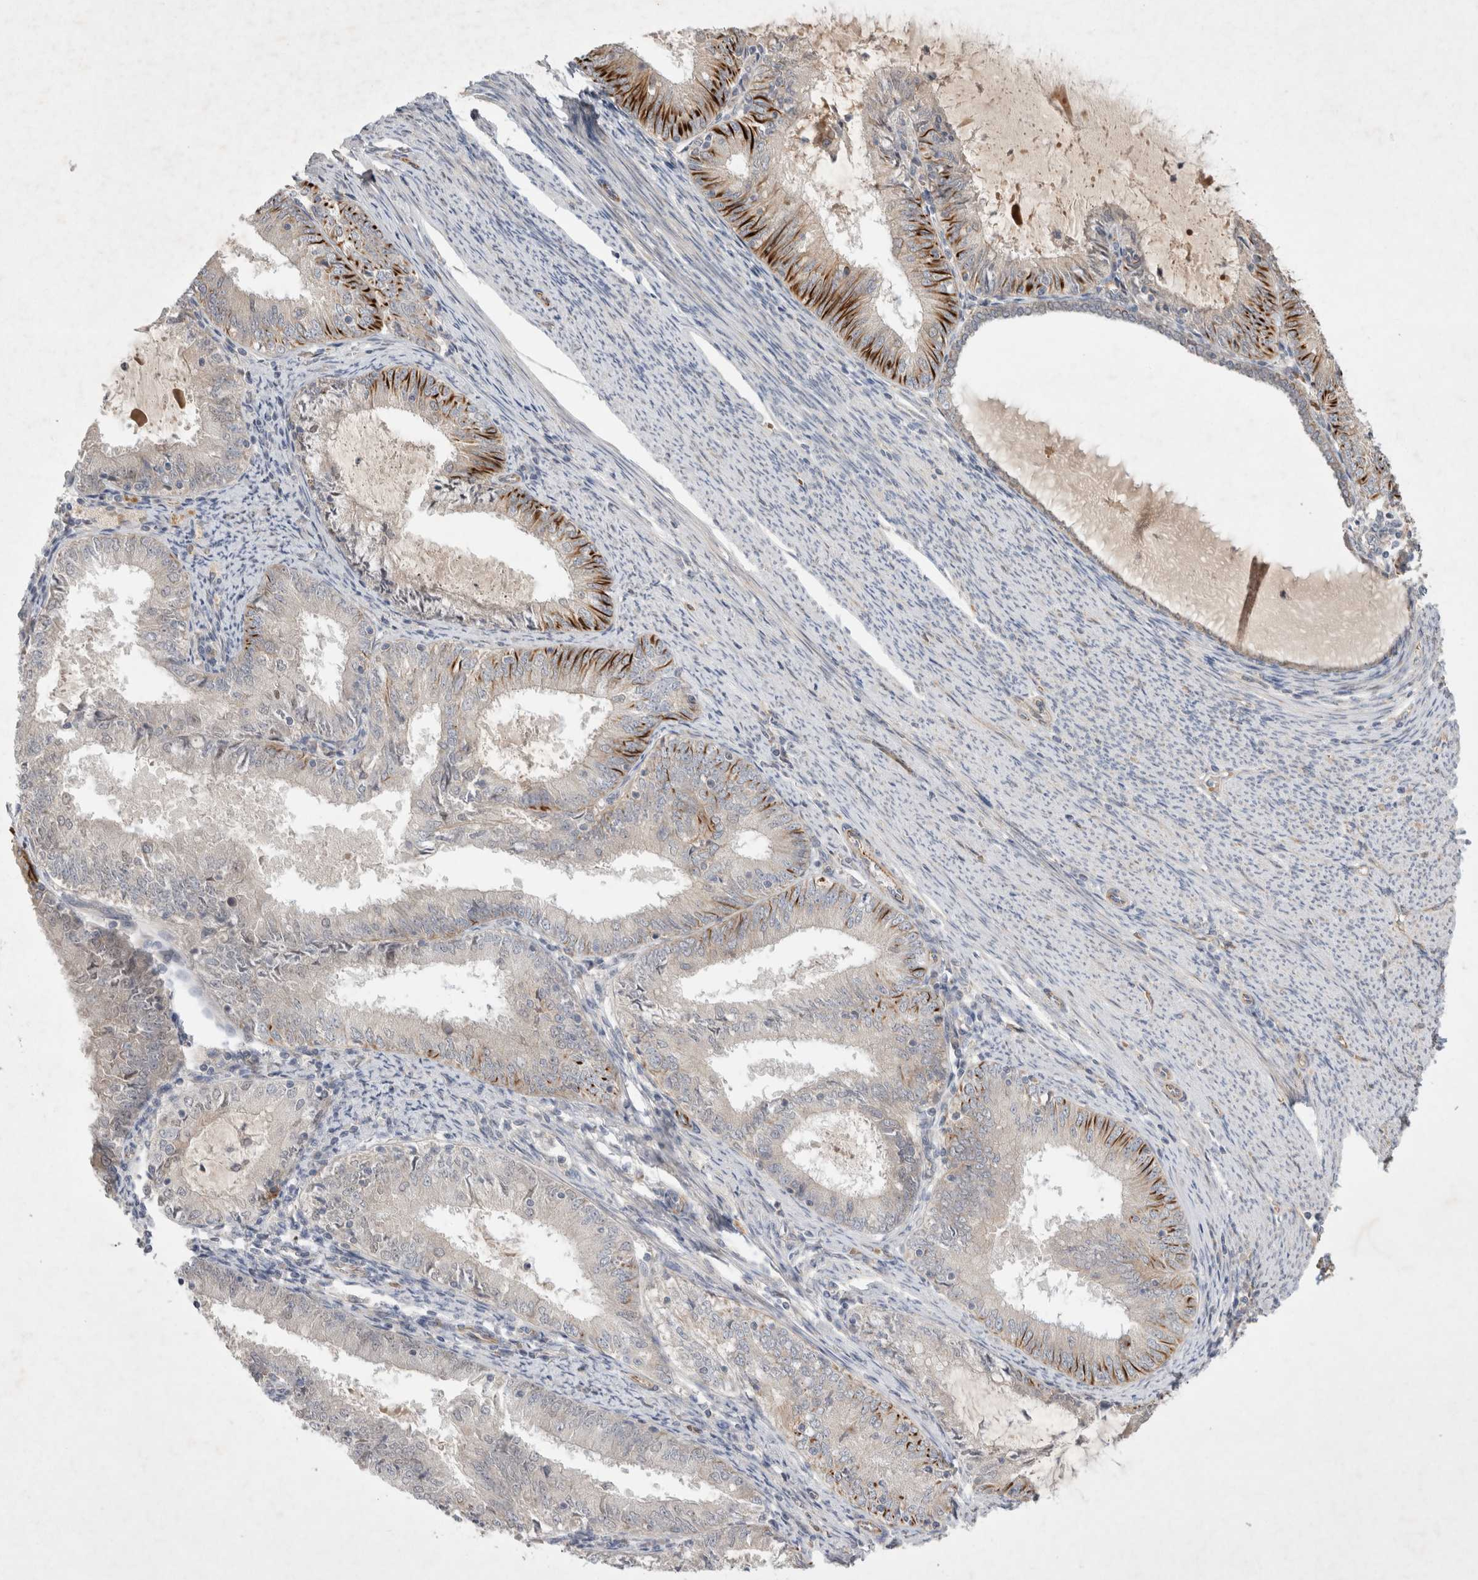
{"staining": {"intensity": "strong", "quantity": "<25%", "location": "cytoplasmic/membranous"}, "tissue": "endometrial cancer", "cell_type": "Tumor cells", "image_type": "cancer", "snomed": [{"axis": "morphology", "description": "Adenocarcinoma, NOS"}, {"axis": "topography", "description": "Endometrium"}], "caption": "Protein expression analysis of adenocarcinoma (endometrial) reveals strong cytoplasmic/membranous expression in approximately <25% of tumor cells. The staining was performed using DAB, with brown indicating positive protein expression. Nuclei are stained blue with hematoxylin.", "gene": "NMU", "patient": {"sex": "female", "age": 57}}